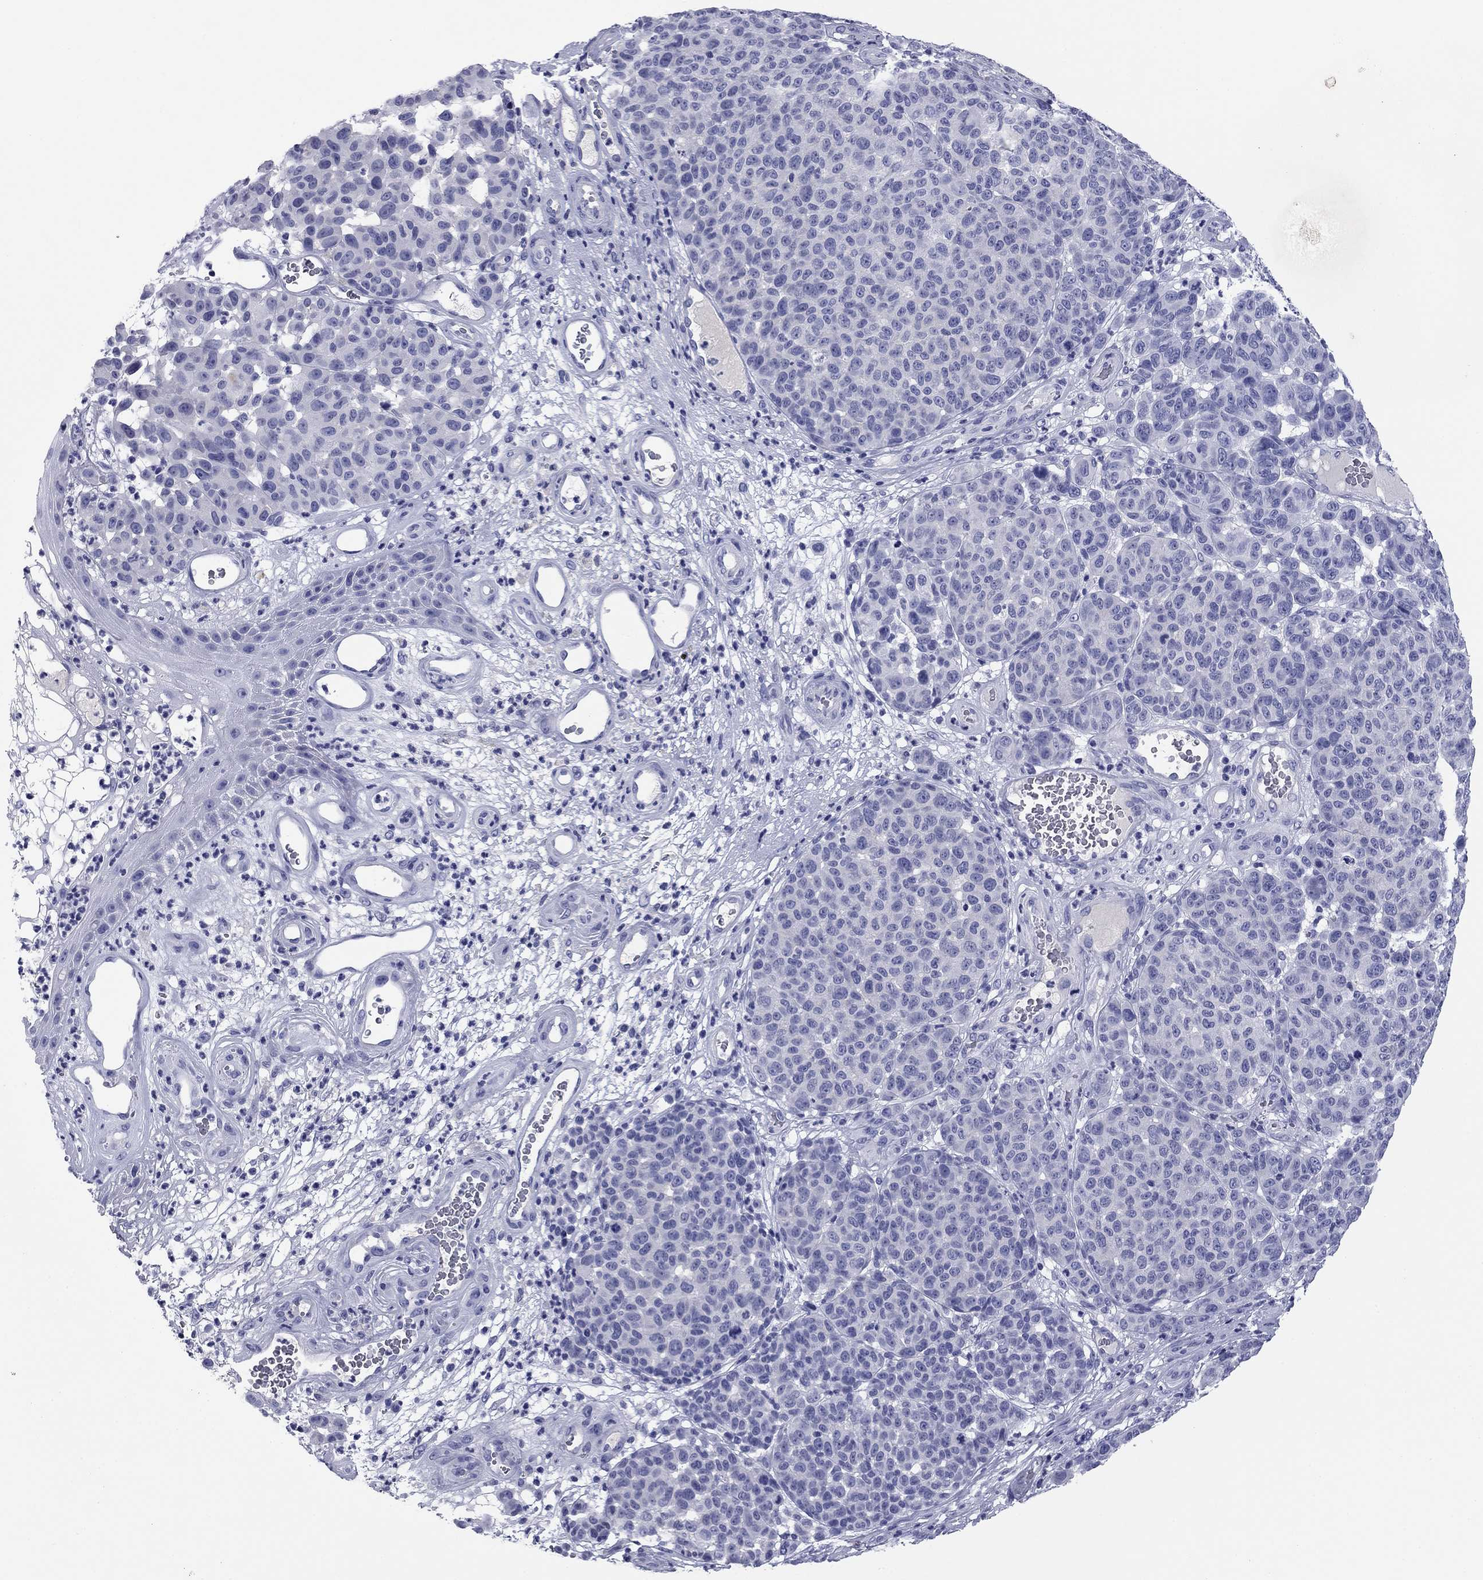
{"staining": {"intensity": "negative", "quantity": "none", "location": "none"}, "tissue": "melanoma", "cell_type": "Tumor cells", "image_type": "cancer", "snomed": [{"axis": "morphology", "description": "Malignant melanoma, NOS"}, {"axis": "topography", "description": "Skin"}], "caption": "Image shows no protein positivity in tumor cells of malignant melanoma tissue.", "gene": "ABCC2", "patient": {"sex": "male", "age": 59}}